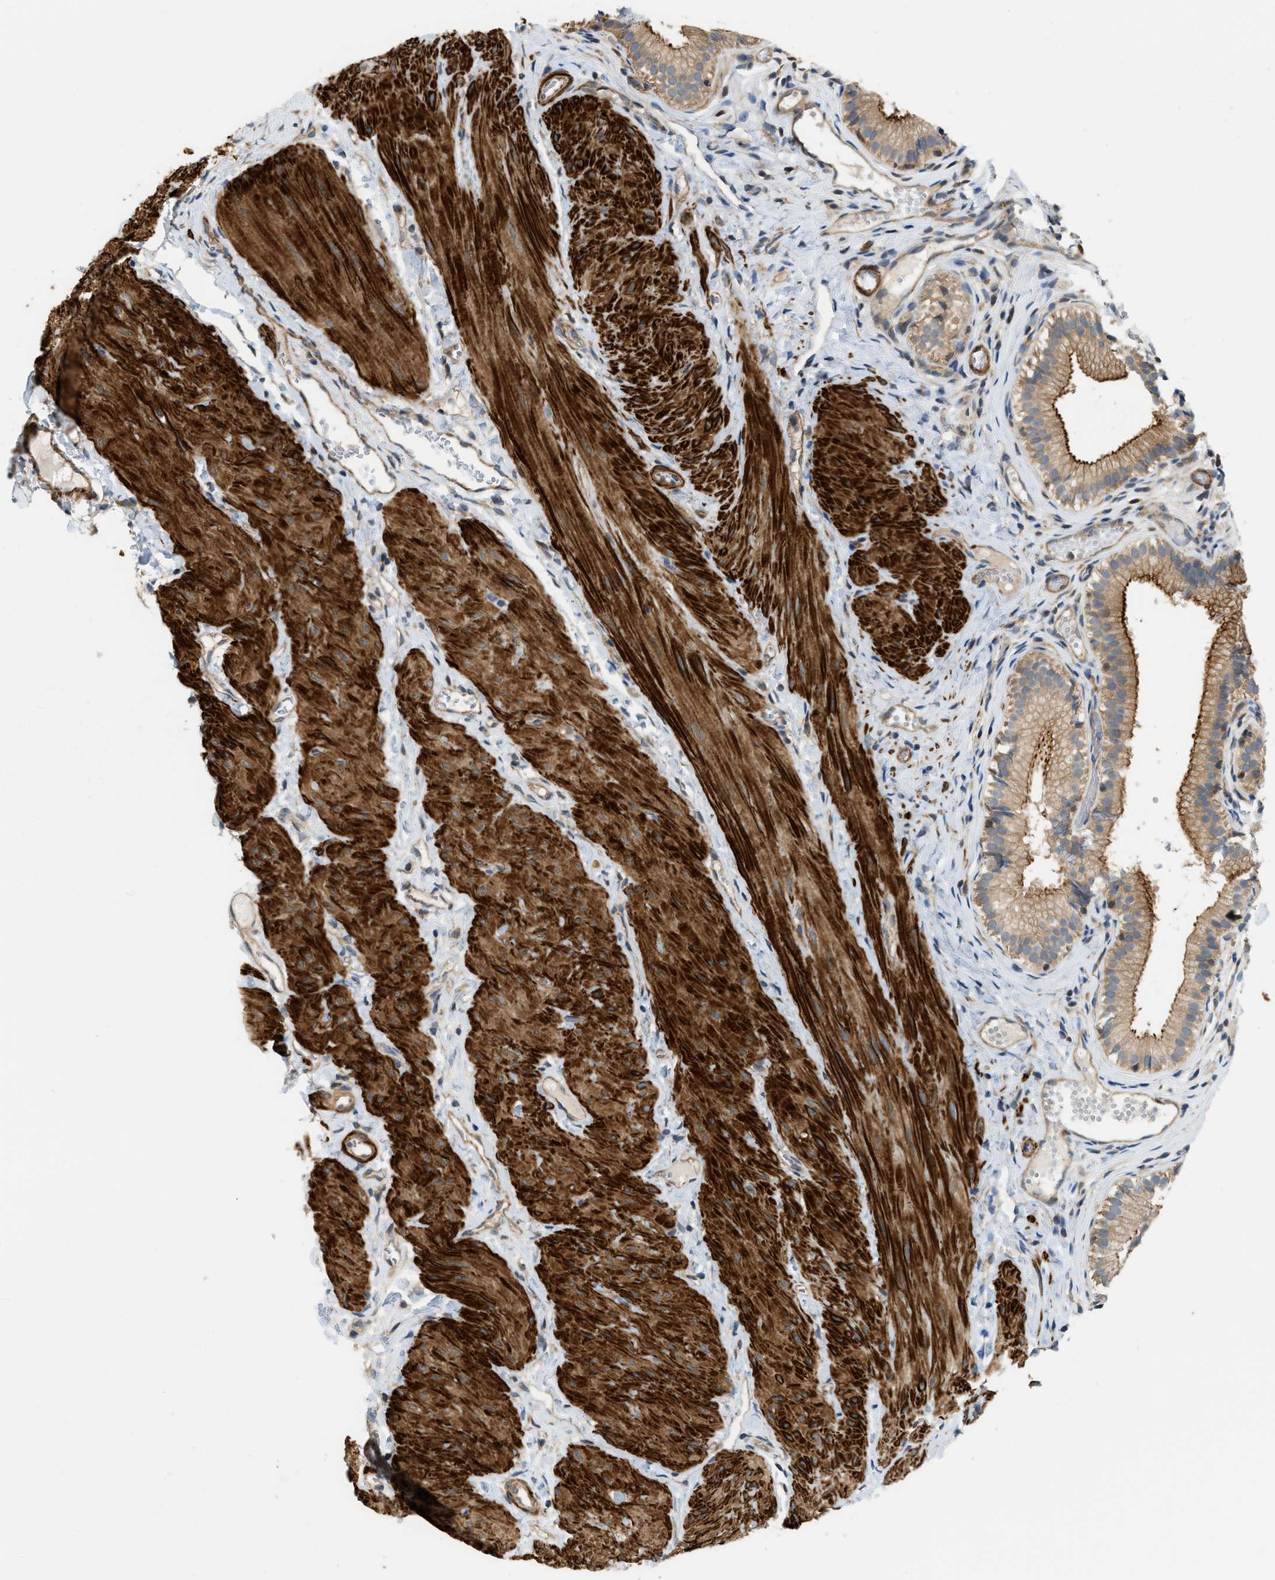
{"staining": {"intensity": "moderate", "quantity": ">75%", "location": "cytoplasmic/membranous"}, "tissue": "gallbladder", "cell_type": "Glandular cells", "image_type": "normal", "snomed": [{"axis": "morphology", "description": "Normal tissue, NOS"}, {"axis": "topography", "description": "Gallbladder"}], "caption": "Protein staining of normal gallbladder displays moderate cytoplasmic/membranous staining in approximately >75% of glandular cells. (Brightfield microscopy of DAB IHC at high magnification).", "gene": "BTN3A2", "patient": {"sex": "female", "age": 26}}